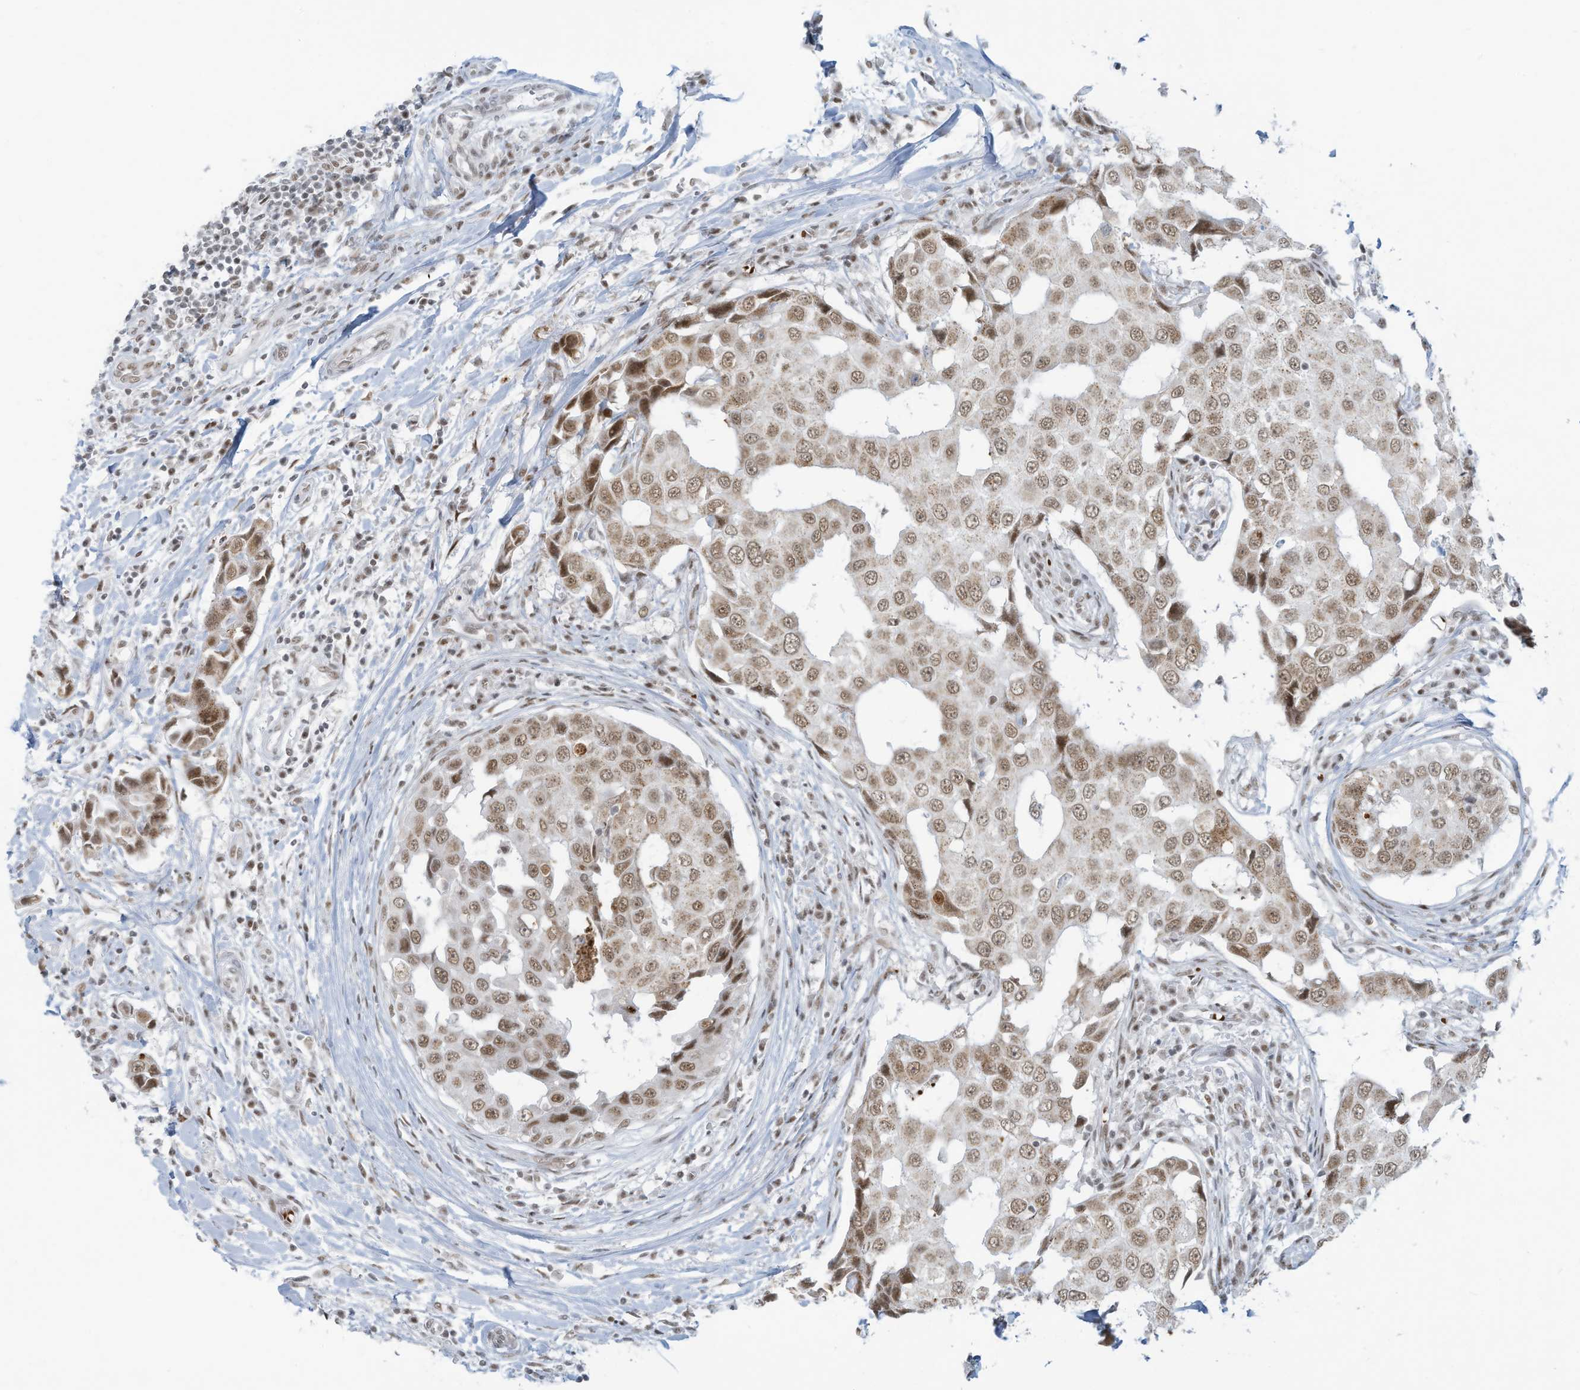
{"staining": {"intensity": "moderate", "quantity": ">75%", "location": "nuclear"}, "tissue": "breast cancer", "cell_type": "Tumor cells", "image_type": "cancer", "snomed": [{"axis": "morphology", "description": "Duct carcinoma"}, {"axis": "topography", "description": "Breast"}], "caption": "Breast intraductal carcinoma was stained to show a protein in brown. There is medium levels of moderate nuclear positivity in about >75% of tumor cells.", "gene": "ECT2L", "patient": {"sex": "female", "age": 27}}